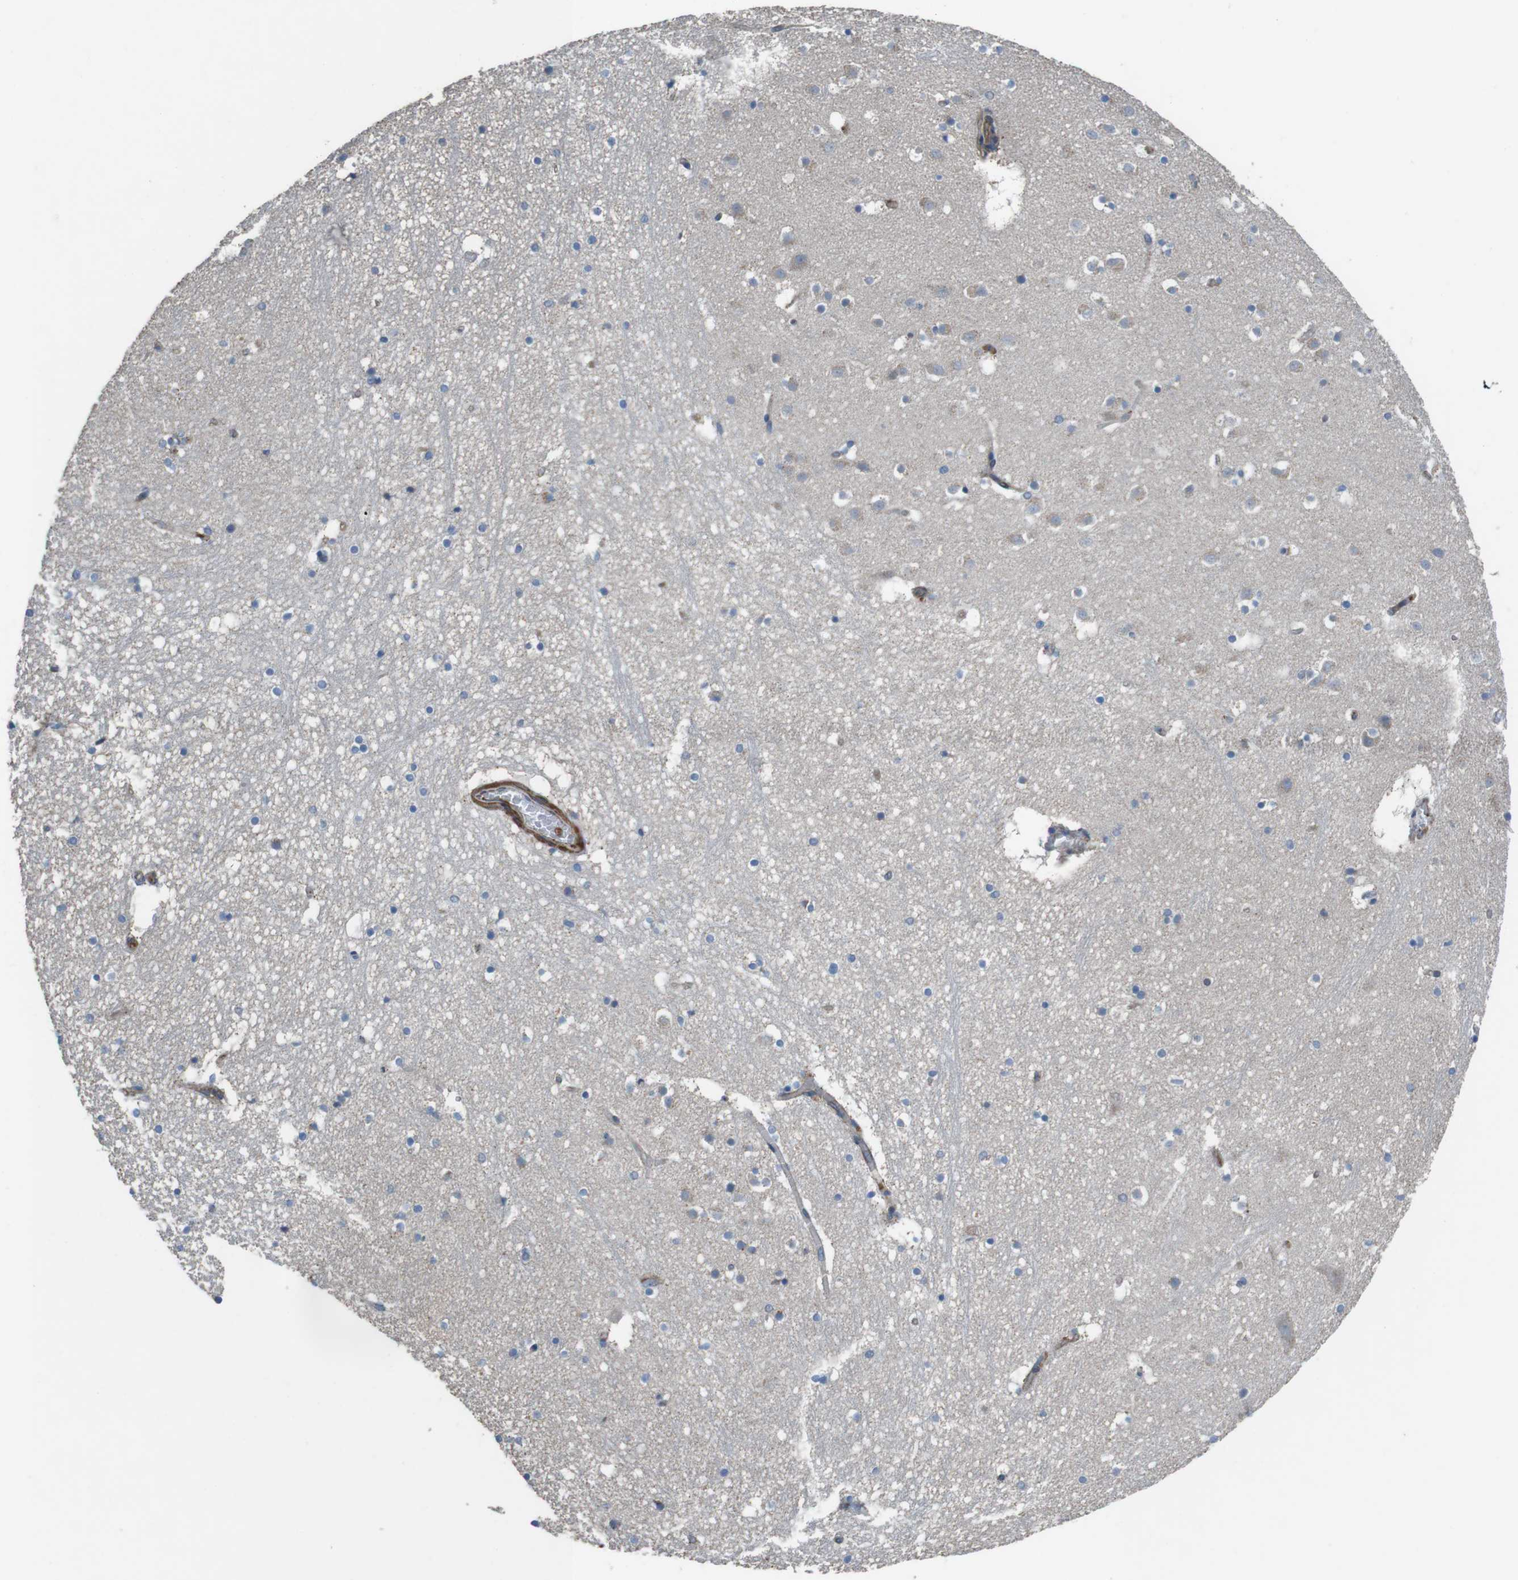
{"staining": {"intensity": "weak", "quantity": "<25%", "location": "cytoplasmic/membranous"}, "tissue": "hippocampus", "cell_type": "Glial cells", "image_type": "normal", "snomed": [{"axis": "morphology", "description": "Normal tissue, NOS"}, {"axis": "topography", "description": "Hippocampus"}], "caption": "Human hippocampus stained for a protein using immunohistochemistry (IHC) displays no staining in glial cells.", "gene": "FAM174B", "patient": {"sex": "male", "age": 45}}